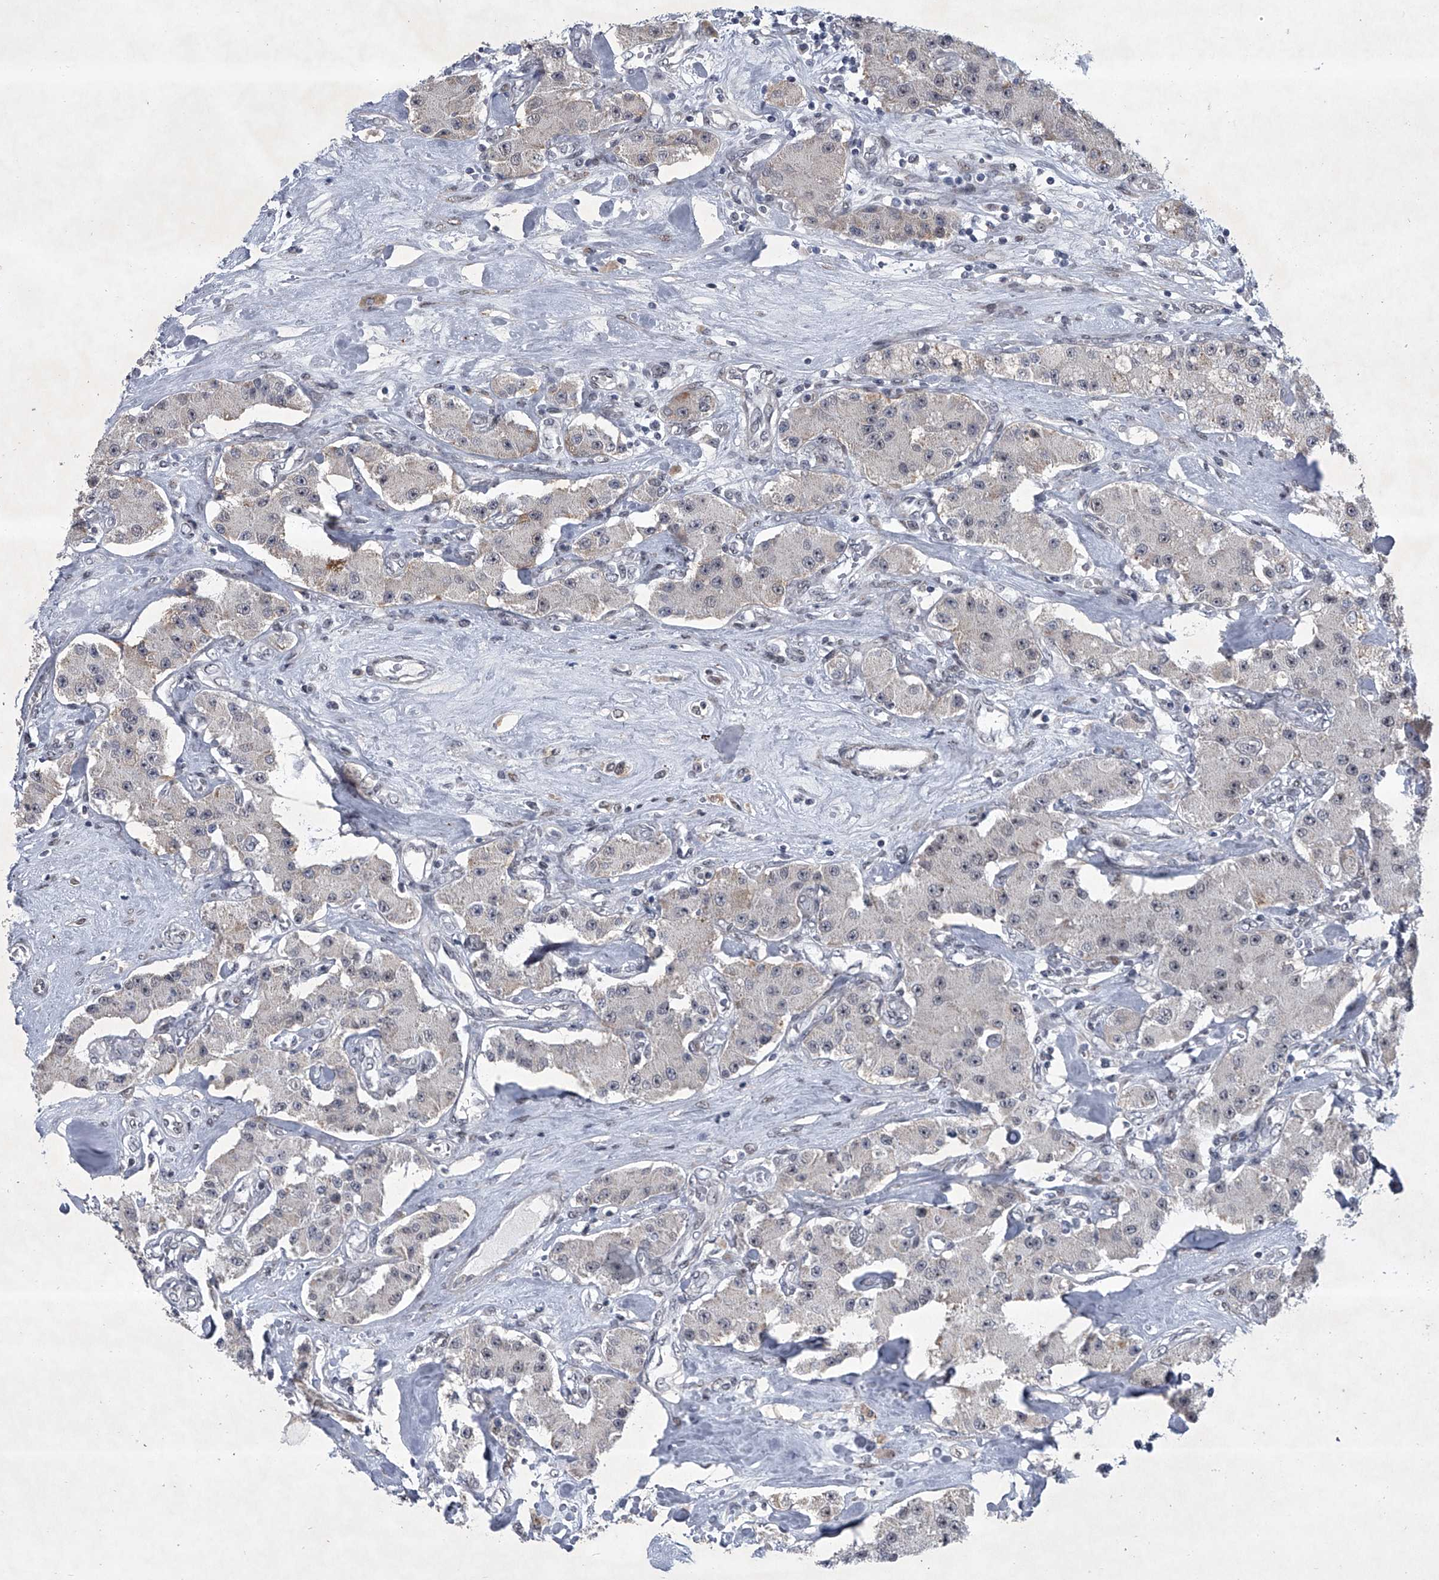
{"staining": {"intensity": "negative", "quantity": "none", "location": "none"}, "tissue": "carcinoid", "cell_type": "Tumor cells", "image_type": "cancer", "snomed": [{"axis": "morphology", "description": "Carcinoid, malignant, NOS"}, {"axis": "topography", "description": "Pancreas"}], "caption": "Malignant carcinoid was stained to show a protein in brown. There is no significant staining in tumor cells.", "gene": "MLLT1", "patient": {"sex": "male", "age": 41}}